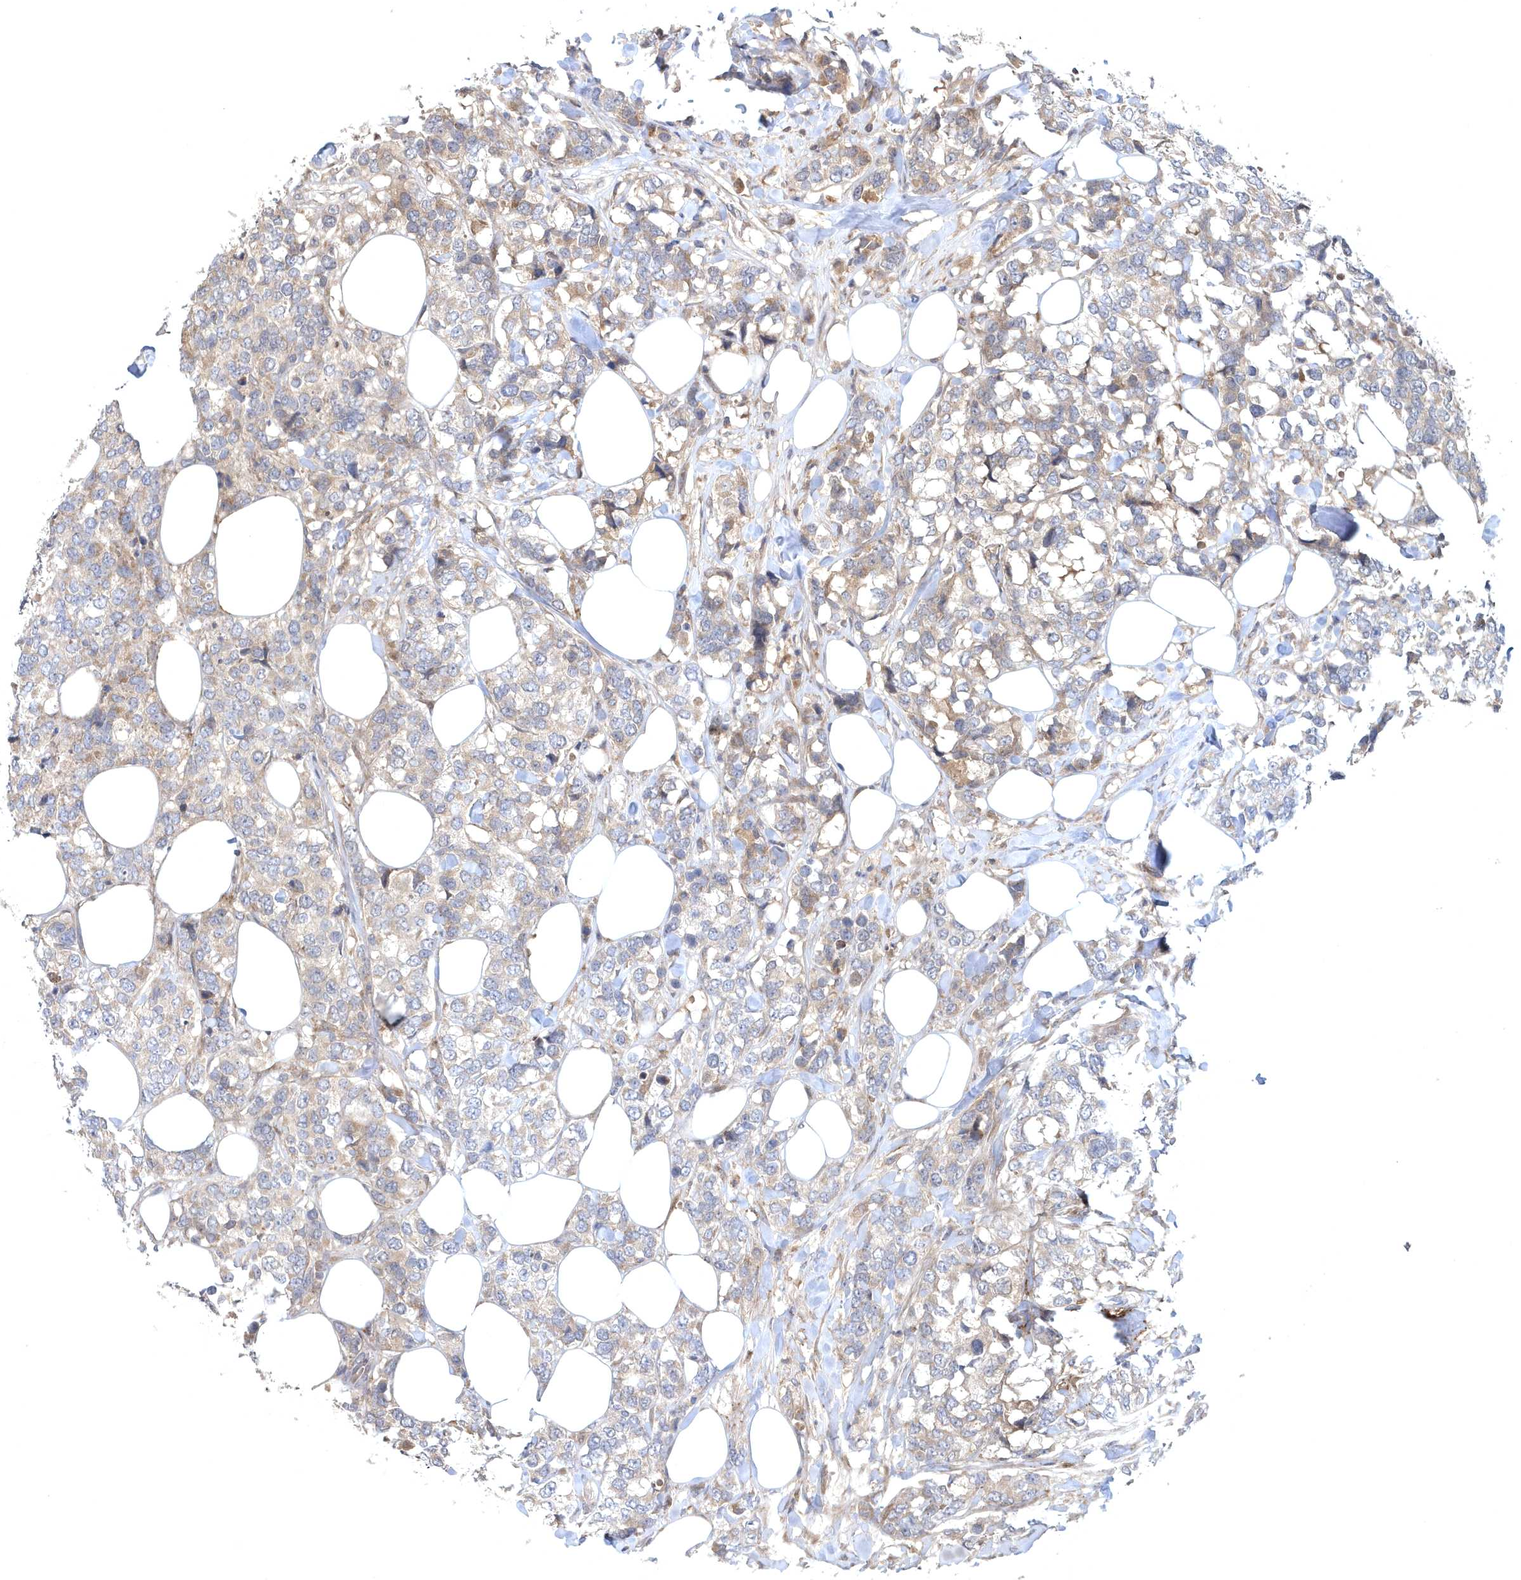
{"staining": {"intensity": "weak", "quantity": "<25%", "location": "cytoplasmic/membranous"}, "tissue": "breast cancer", "cell_type": "Tumor cells", "image_type": "cancer", "snomed": [{"axis": "morphology", "description": "Lobular carcinoma"}, {"axis": "topography", "description": "Breast"}], "caption": "Immunohistochemical staining of human breast lobular carcinoma displays no significant expression in tumor cells. The staining is performed using DAB (3,3'-diaminobenzidine) brown chromogen with nuclei counter-stained in using hematoxylin.", "gene": "HMGCS1", "patient": {"sex": "female", "age": 59}}